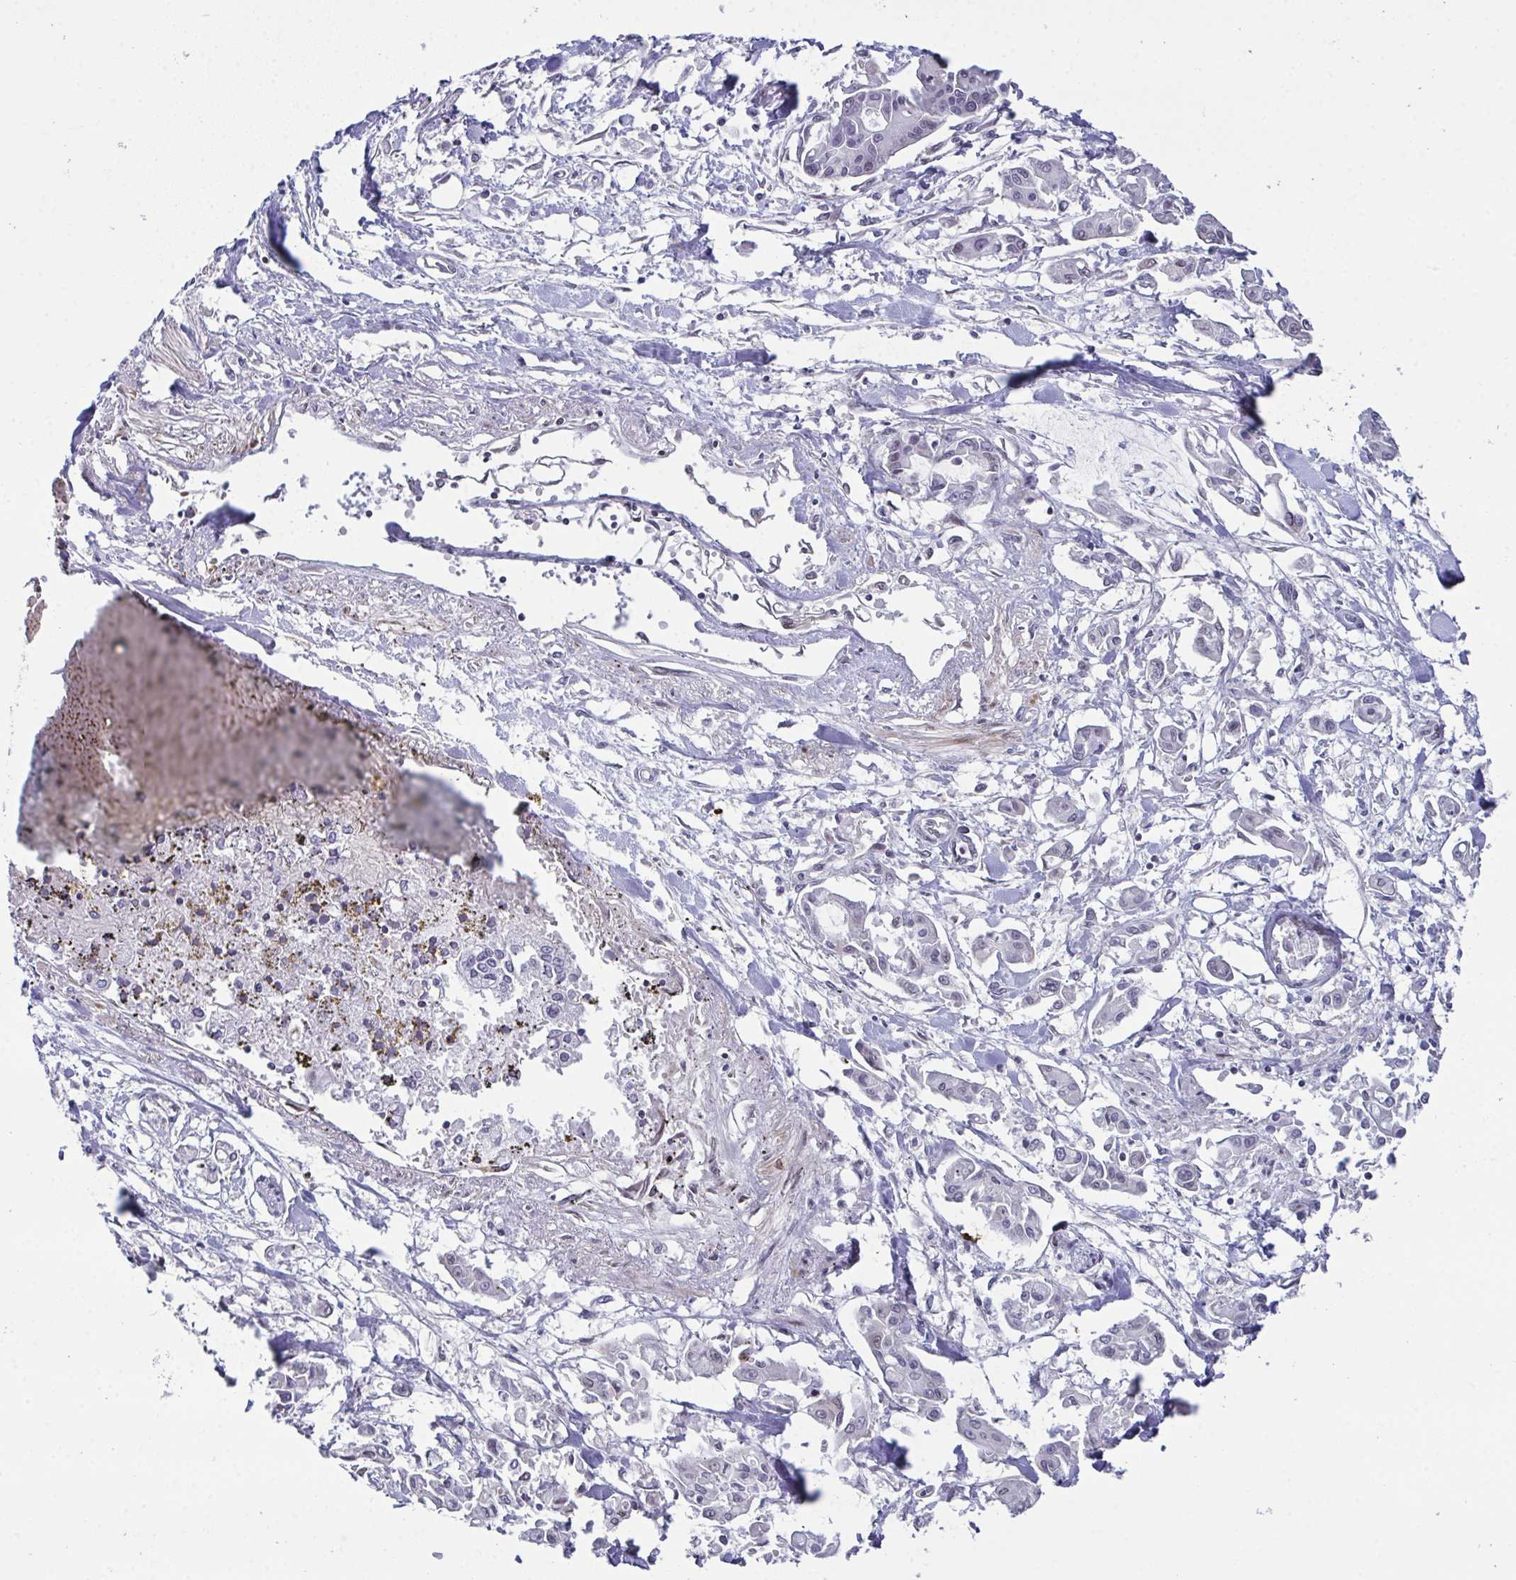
{"staining": {"intensity": "negative", "quantity": "none", "location": "none"}, "tissue": "pancreatic cancer", "cell_type": "Tumor cells", "image_type": "cancer", "snomed": [{"axis": "morphology", "description": "Adenocarcinoma, NOS"}, {"axis": "topography", "description": "Pancreas"}], "caption": "Immunohistochemistry image of neoplastic tissue: adenocarcinoma (pancreatic) stained with DAB reveals no significant protein expression in tumor cells. Brightfield microscopy of immunohistochemistry stained with DAB (3,3'-diaminobenzidine) (brown) and hematoxylin (blue), captured at high magnification.", "gene": "DNAJB1", "patient": {"sex": "male", "age": 61}}